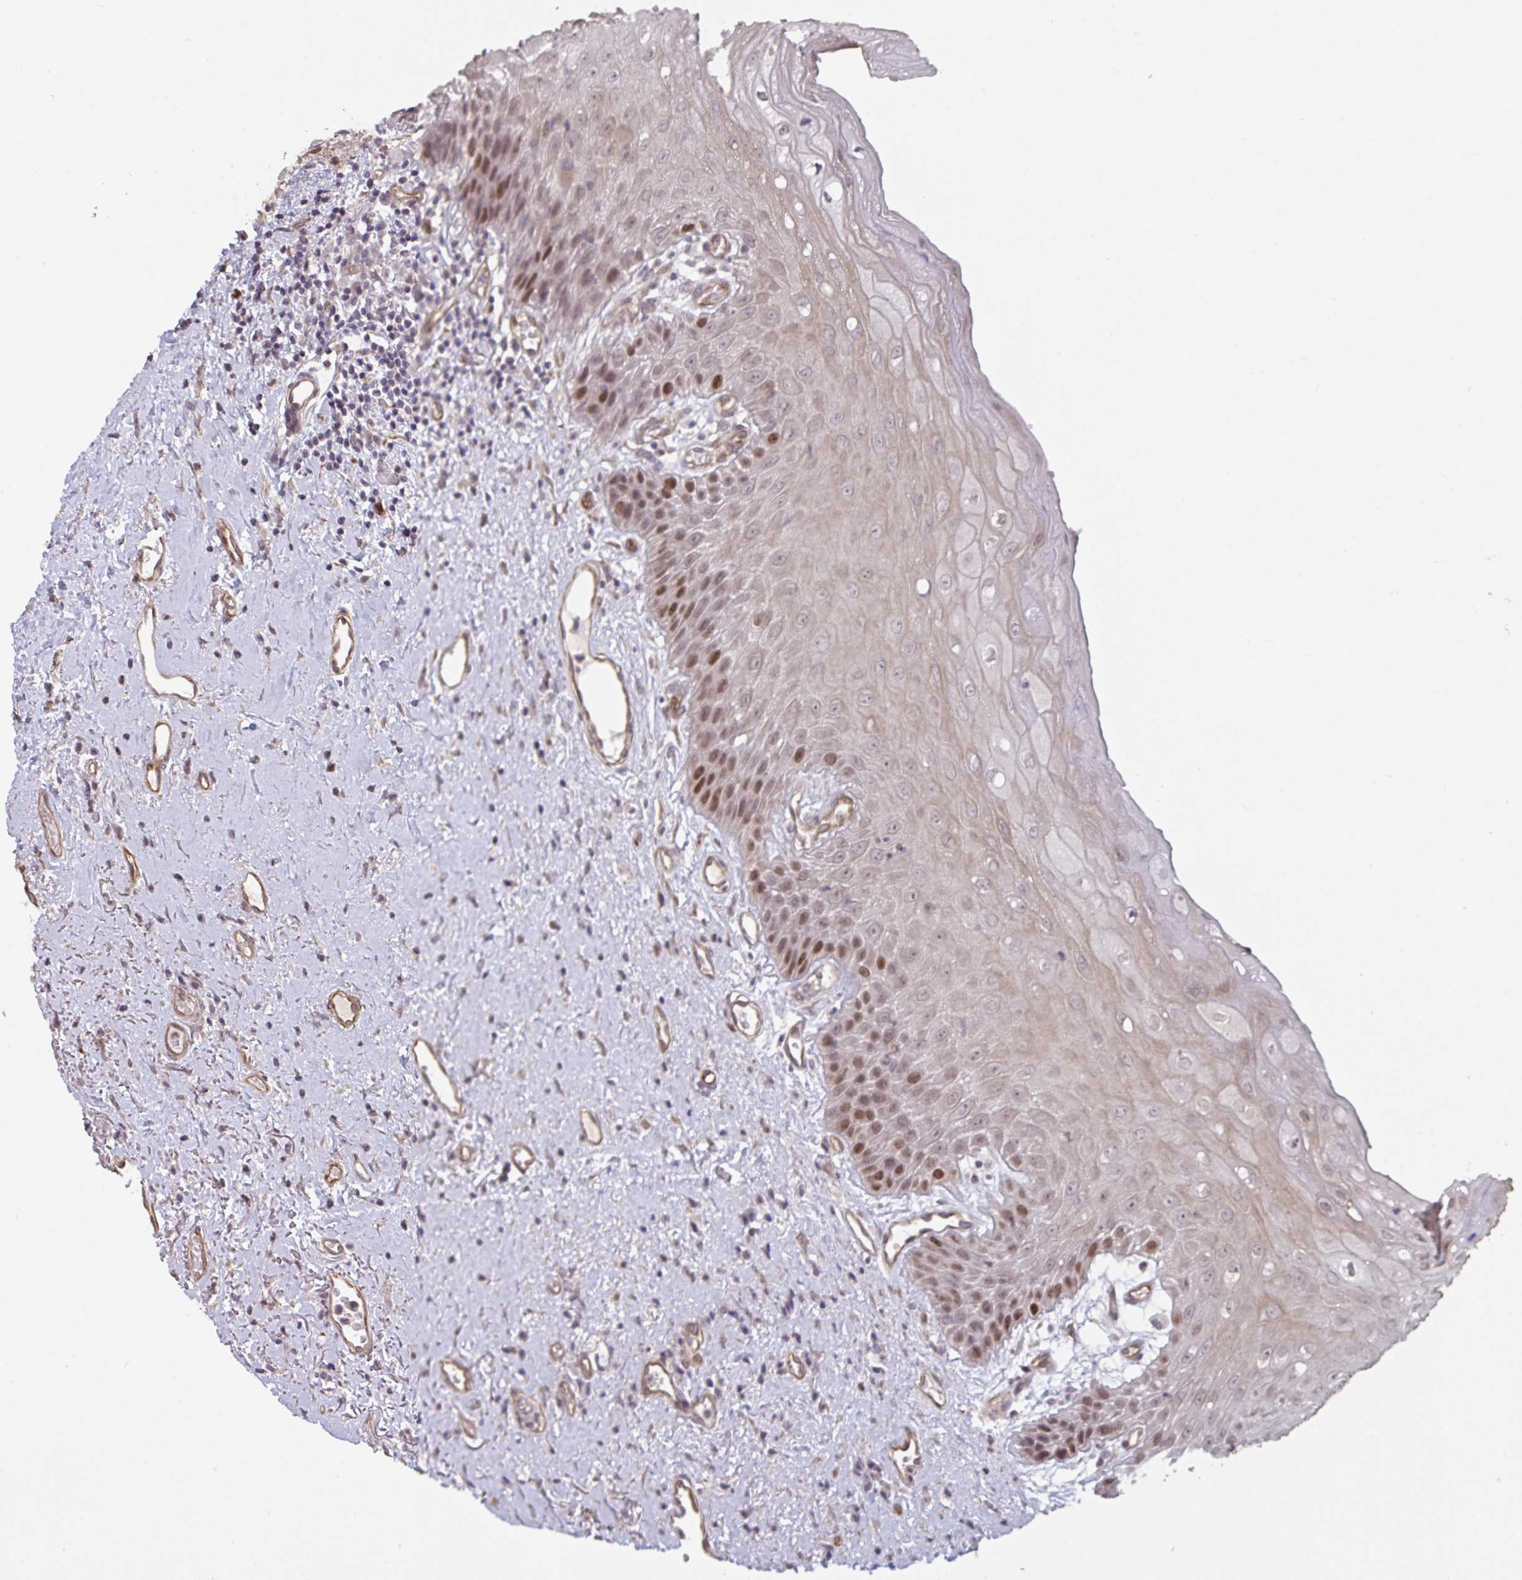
{"staining": {"intensity": "moderate", "quantity": "25%-75%", "location": "nuclear"}, "tissue": "oral mucosa", "cell_type": "Squamous epithelial cells", "image_type": "normal", "snomed": [{"axis": "morphology", "description": "Normal tissue, NOS"}, {"axis": "morphology", "description": "Squamous cell carcinoma, NOS"}, {"axis": "topography", "description": "Oral tissue"}, {"axis": "topography", "description": "Peripheral nerve tissue"}, {"axis": "topography", "description": "Head-Neck"}], "caption": "Oral mucosa stained with a brown dye demonstrates moderate nuclear positive expression in about 25%-75% of squamous epithelial cells.", "gene": "IPO5", "patient": {"sex": "female", "age": 59}}